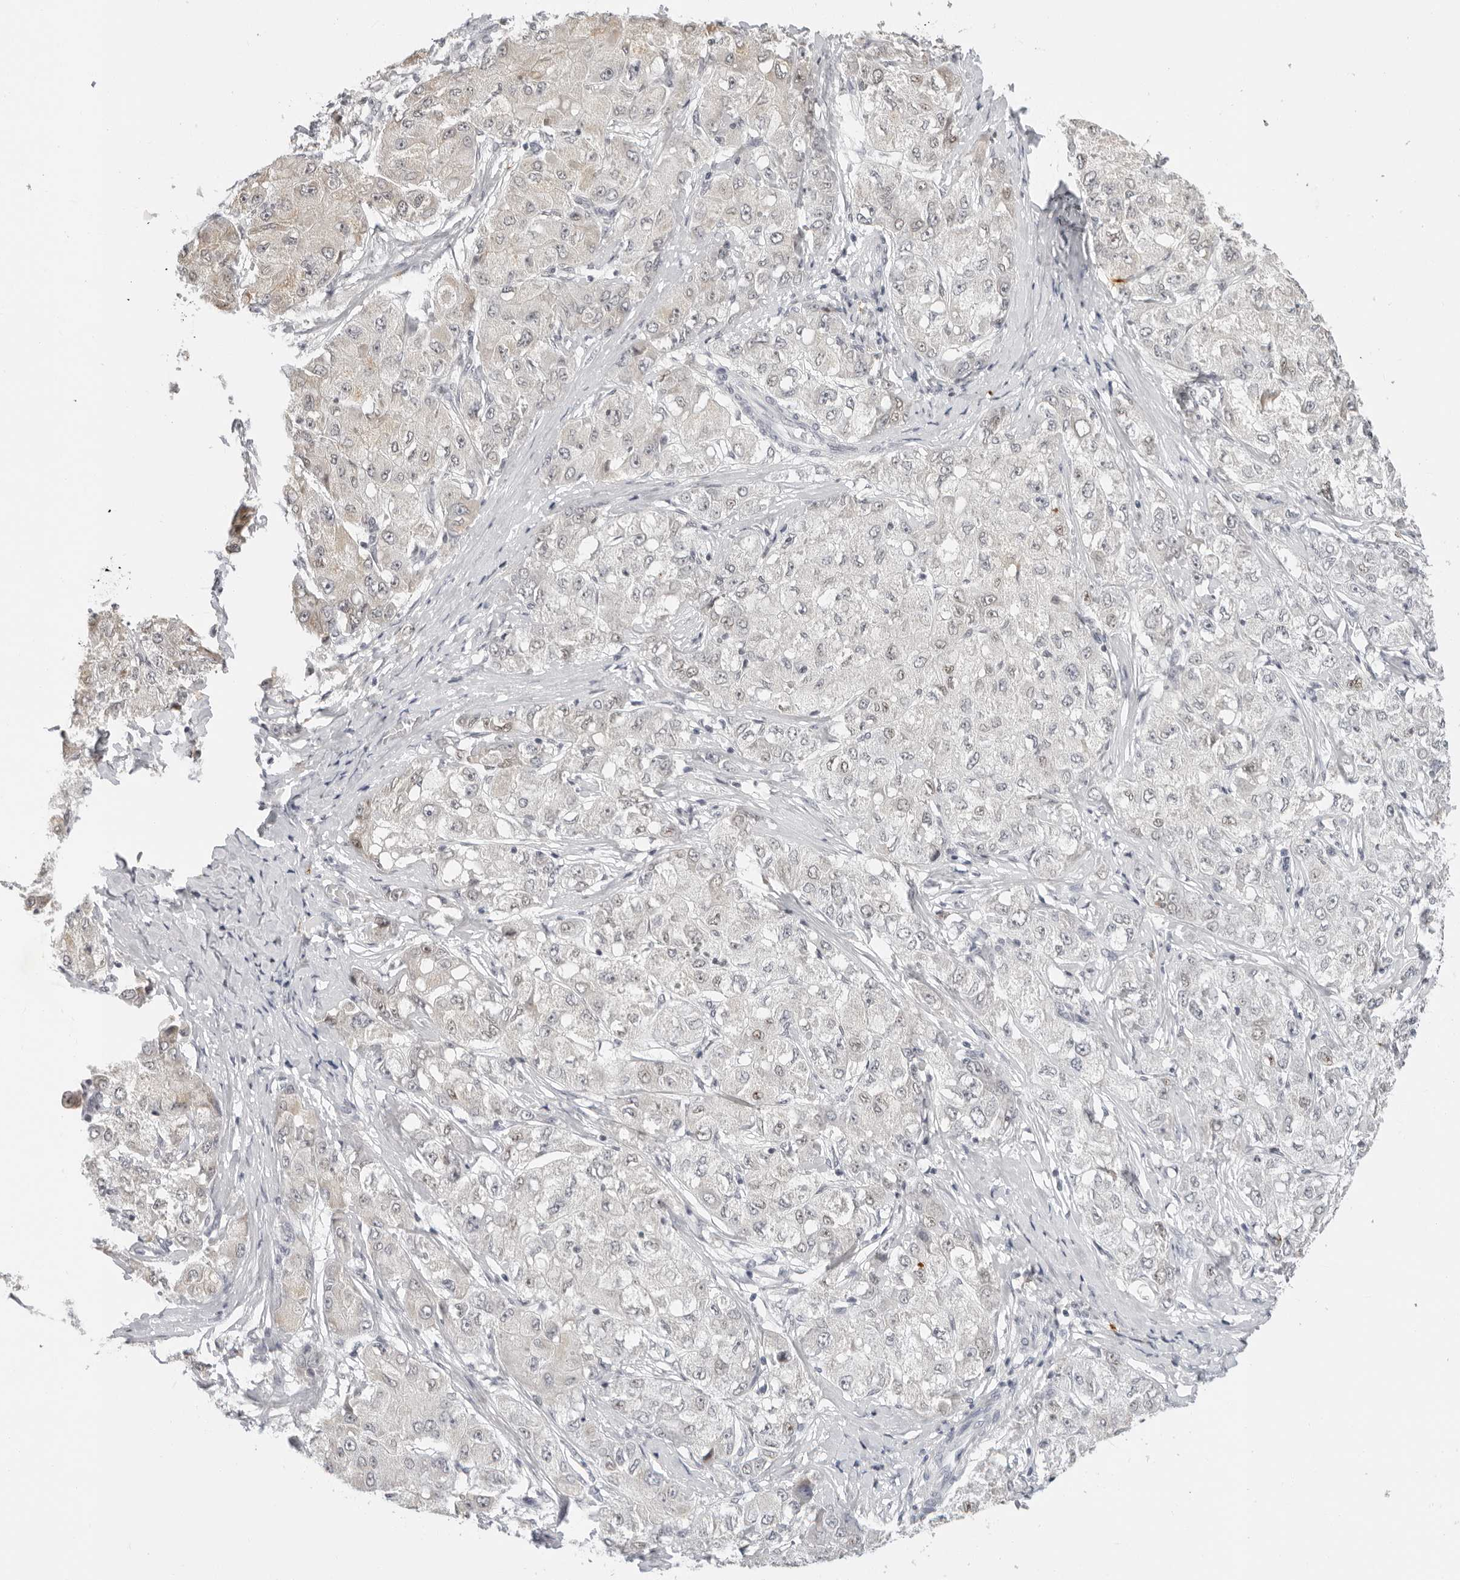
{"staining": {"intensity": "negative", "quantity": "none", "location": "none"}, "tissue": "liver cancer", "cell_type": "Tumor cells", "image_type": "cancer", "snomed": [{"axis": "morphology", "description": "Carcinoma, Hepatocellular, NOS"}, {"axis": "topography", "description": "Liver"}], "caption": "Liver cancer was stained to show a protein in brown. There is no significant expression in tumor cells. (Stains: DAB (3,3'-diaminobenzidine) immunohistochemistry with hematoxylin counter stain, Microscopy: brightfield microscopy at high magnification).", "gene": "MSH6", "patient": {"sex": "male", "age": 80}}